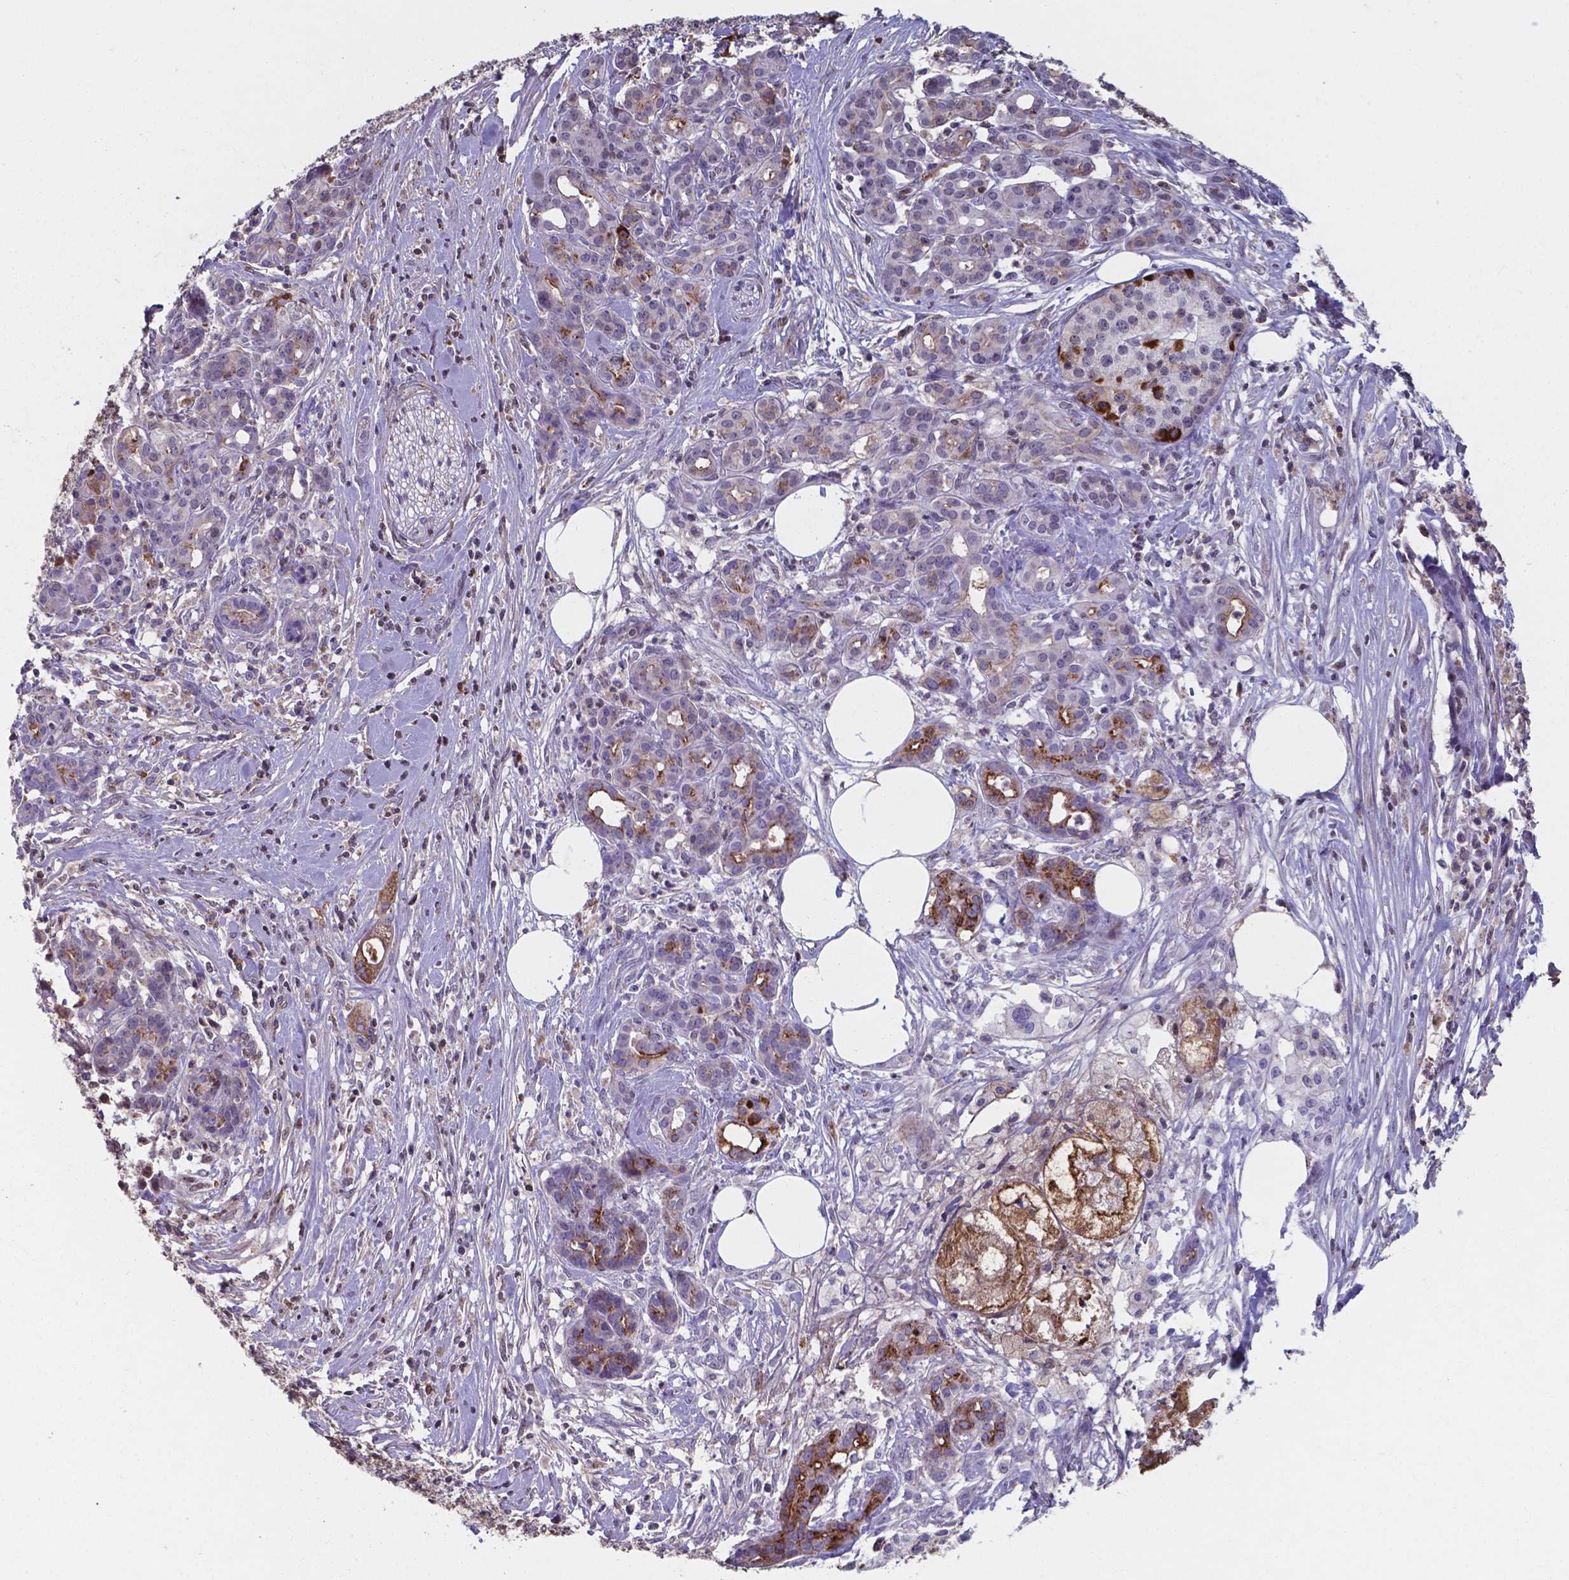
{"staining": {"intensity": "strong", "quantity": "<25%", "location": "cytoplasmic/membranous"}, "tissue": "pancreatic cancer", "cell_type": "Tumor cells", "image_type": "cancer", "snomed": [{"axis": "morphology", "description": "Adenocarcinoma, NOS"}, {"axis": "topography", "description": "Pancreas"}], "caption": "A high-resolution photomicrograph shows IHC staining of pancreatic cancer, which exhibits strong cytoplasmic/membranous expression in about <25% of tumor cells. Ihc stains the protein in brown and the nuclei are stained blue.", "gene": "SERPINA1", "patient": {"sex": "female", "age": 66}}